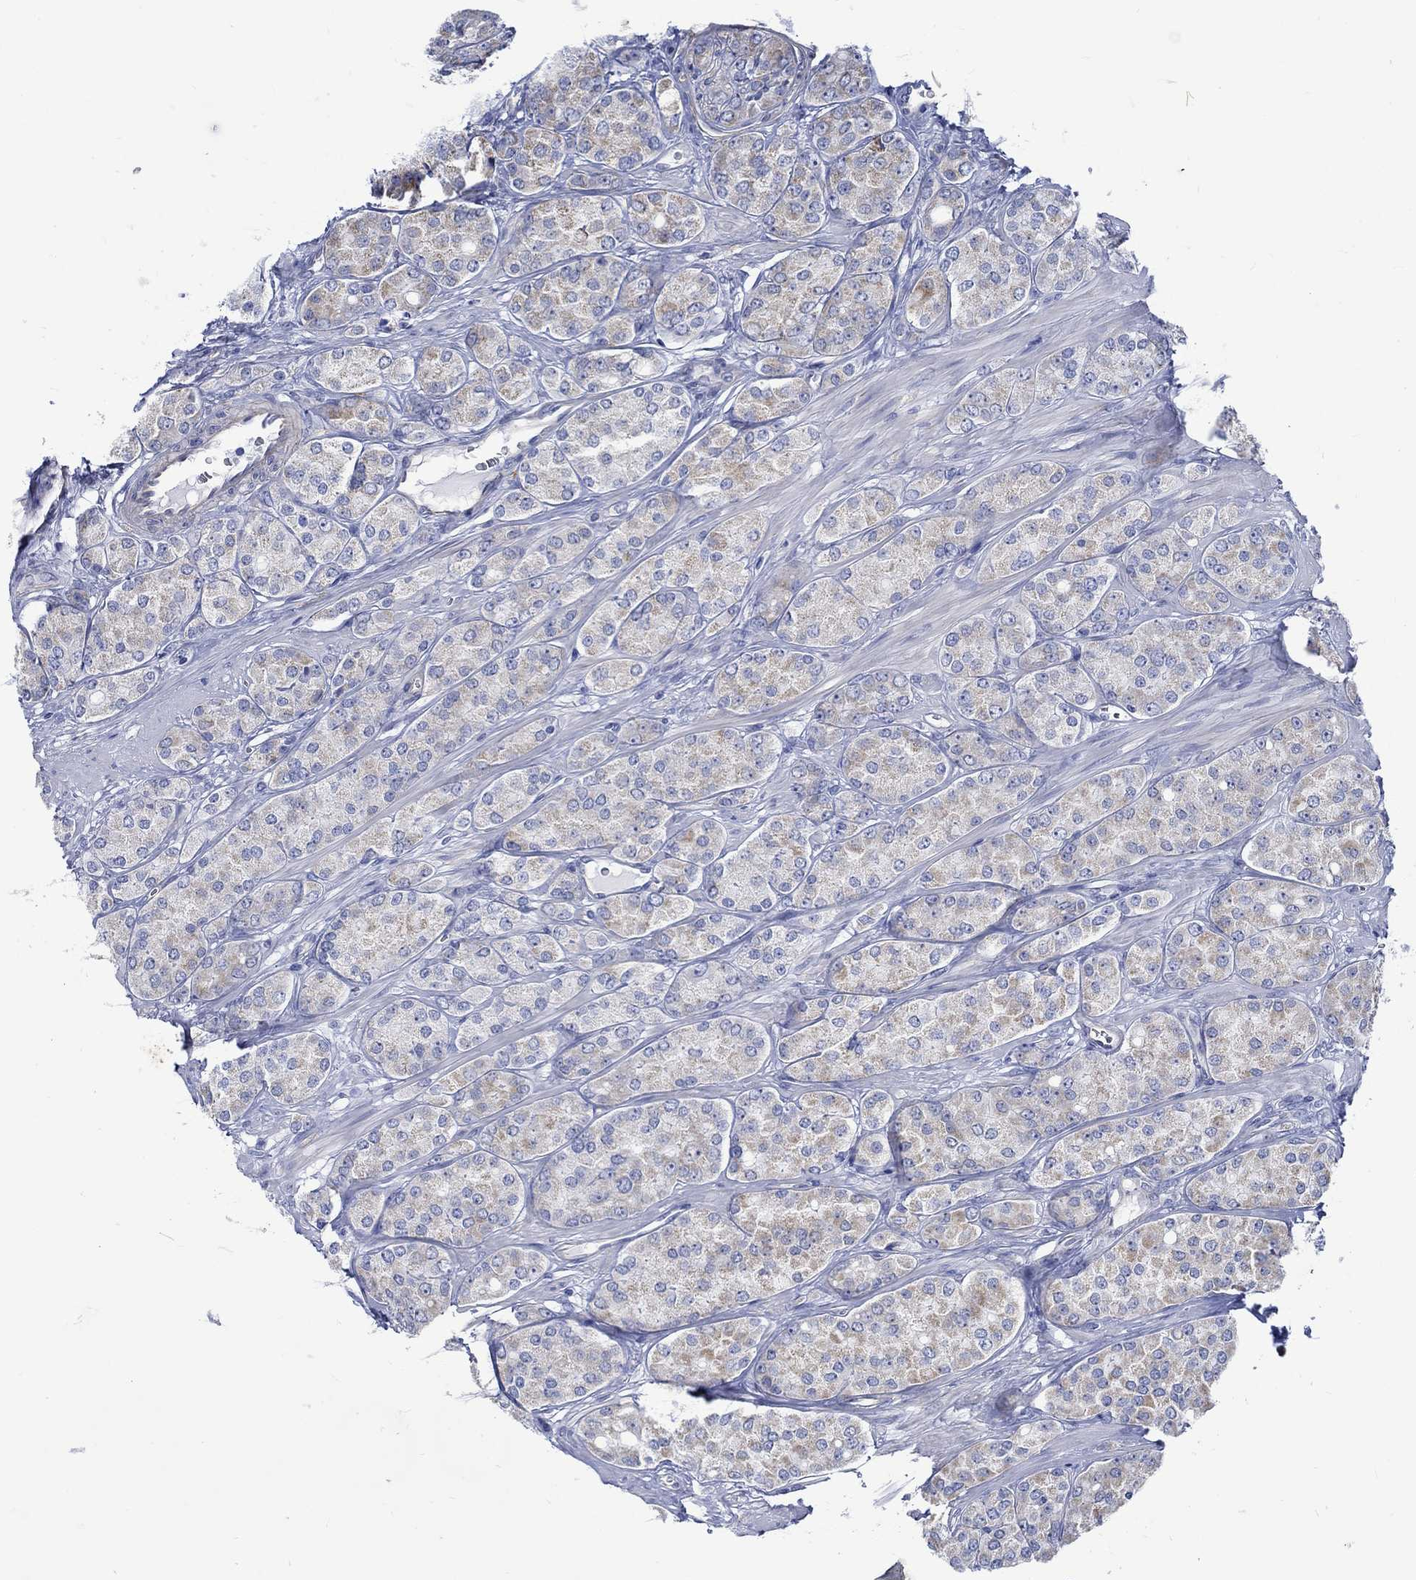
{"staining": {"intensity": "moderate", "quantity": "<25%", "location": "cytoplasmic/membranous"}, "tissue": "prostate cancer", "cell_type": "Tumor cells", "image_type": "cancer", "snomed": [{"axis": "morphology", "description": "Adenocarcinoma, NOS"}, {"axis": "topography", "description": "Prostate"}], "caption": "Human prostate cancer (adenocarcinoma) stained for a protein (brown) reveals moderate cytoplasmic/membranous positive positivity in approximately <25% of tumor cells.", "gene": "CPLX2", "patient": {"sex": "male", "age": 67}}